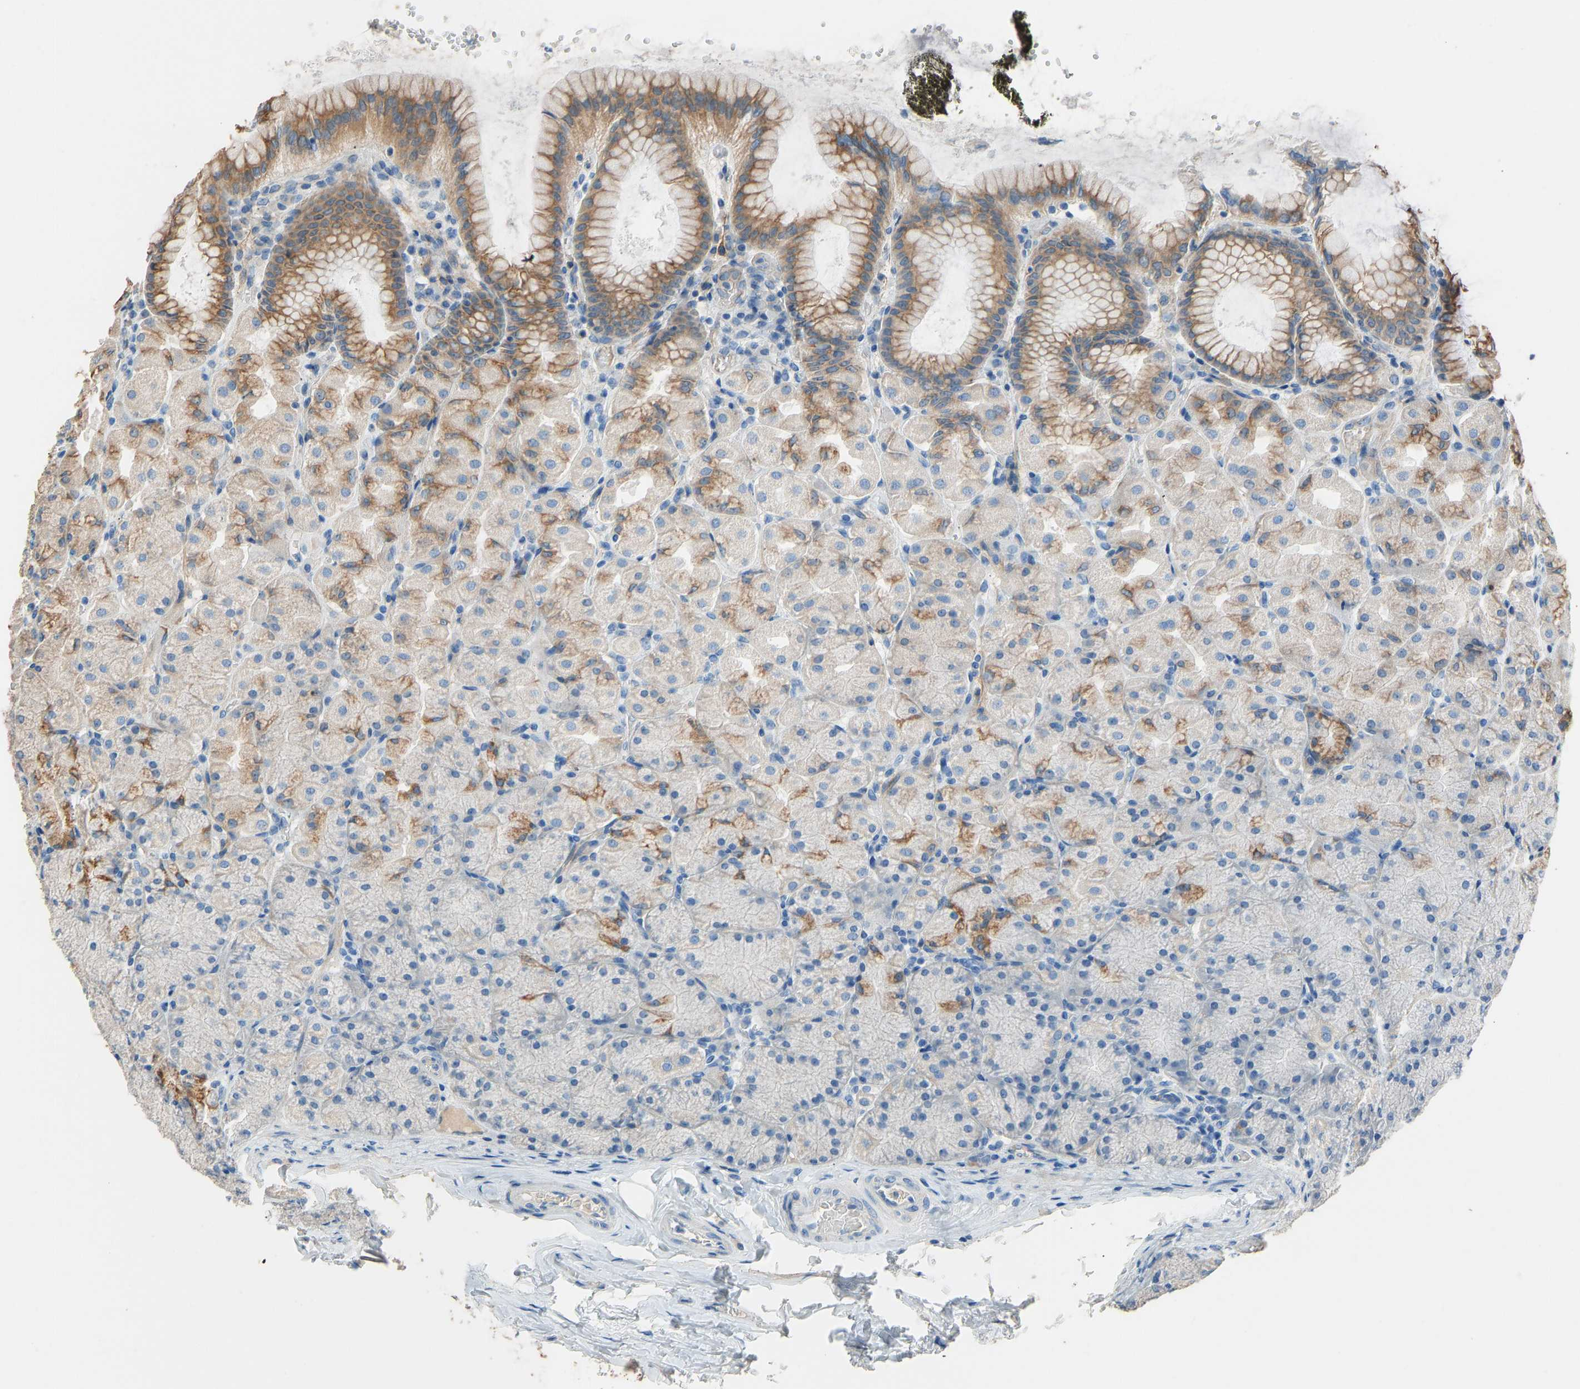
{"staining": {"intensity": "moderate", "quantity": "25%-75%", "location": "cytoplasmic/membranous"}, "tissue": "stomach", "cell_type": "Glandular cells", "image_type": "normal", "snomed": [{"axis": "morphology", "description": "Normal tissue, NOS"}, {"axis": "topography", "description": "Stomach, upper"}], "caption": "A micrograph showing moderate cytoplasmic/membranous expression in approximately 25%-75% of glandular cells in normal stomach, as visualized by brown immunohistochemical staining.", "gene": "TGFBR3", "patient": {"sex": "female", "age": 56}}